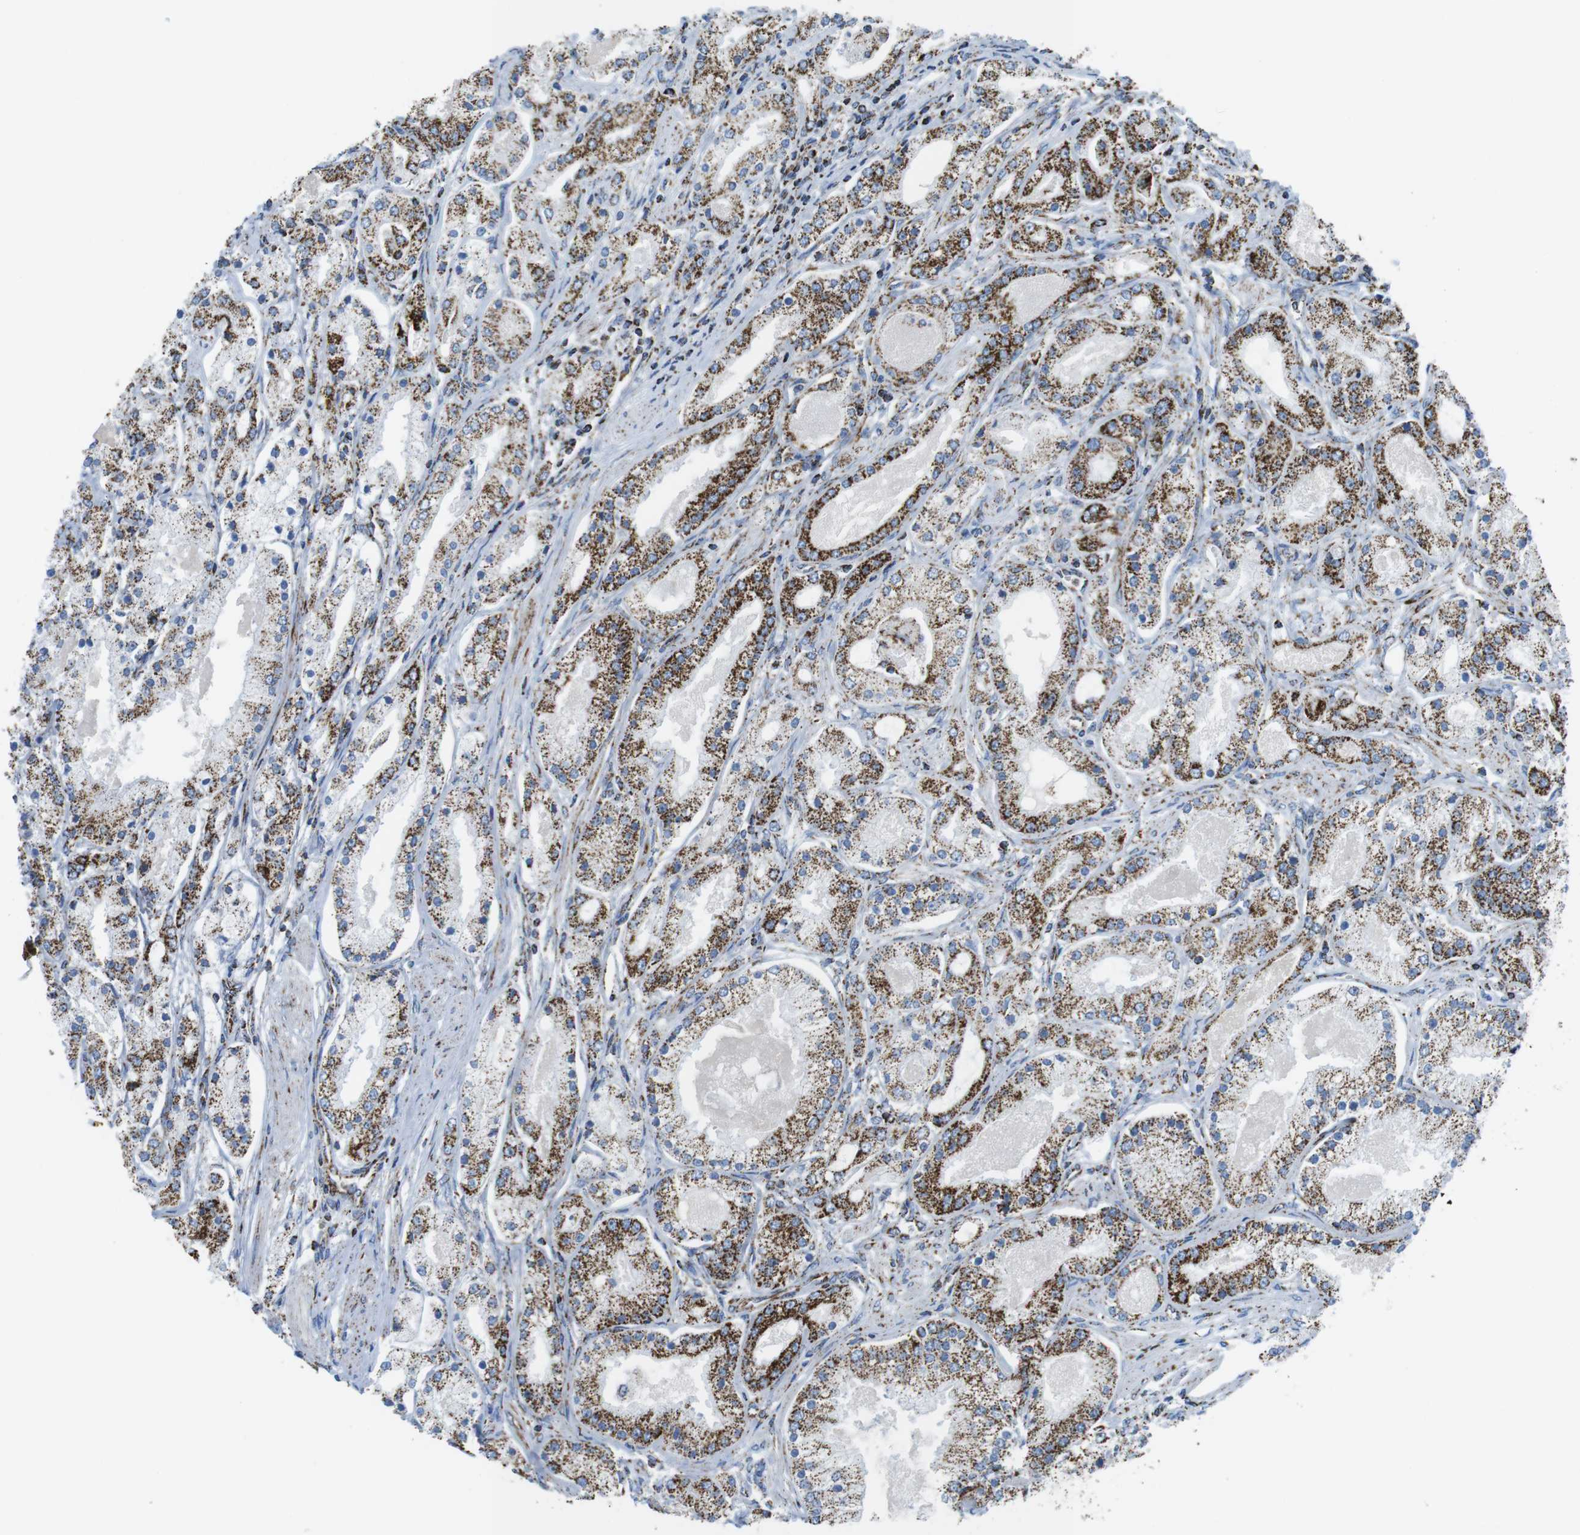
{"staining": {"intensity": "moderate", "quantity": ">75%", "location": "cytoplasmic/membranous"}, "tissue": "prostate cancer", "cell_type": "Tumor cells", "image_type": "cancer", "snomed": [{"axis": "morphology", "description": "Adenocarcinoma, High grade"}, {"axis": "topography", "description": "Prostate"}], "caption": "Tumor cells show medium levels of moderate cytoplasmic/membranous positivity in about >75% of cells in human adenocarcinoma (high-grade) (prostate). The protein of interest is shown in brown color, while the nuclei are stained blue.", "gene": "ATP5PO", "patient": {"sex": "male", "age": 66}}